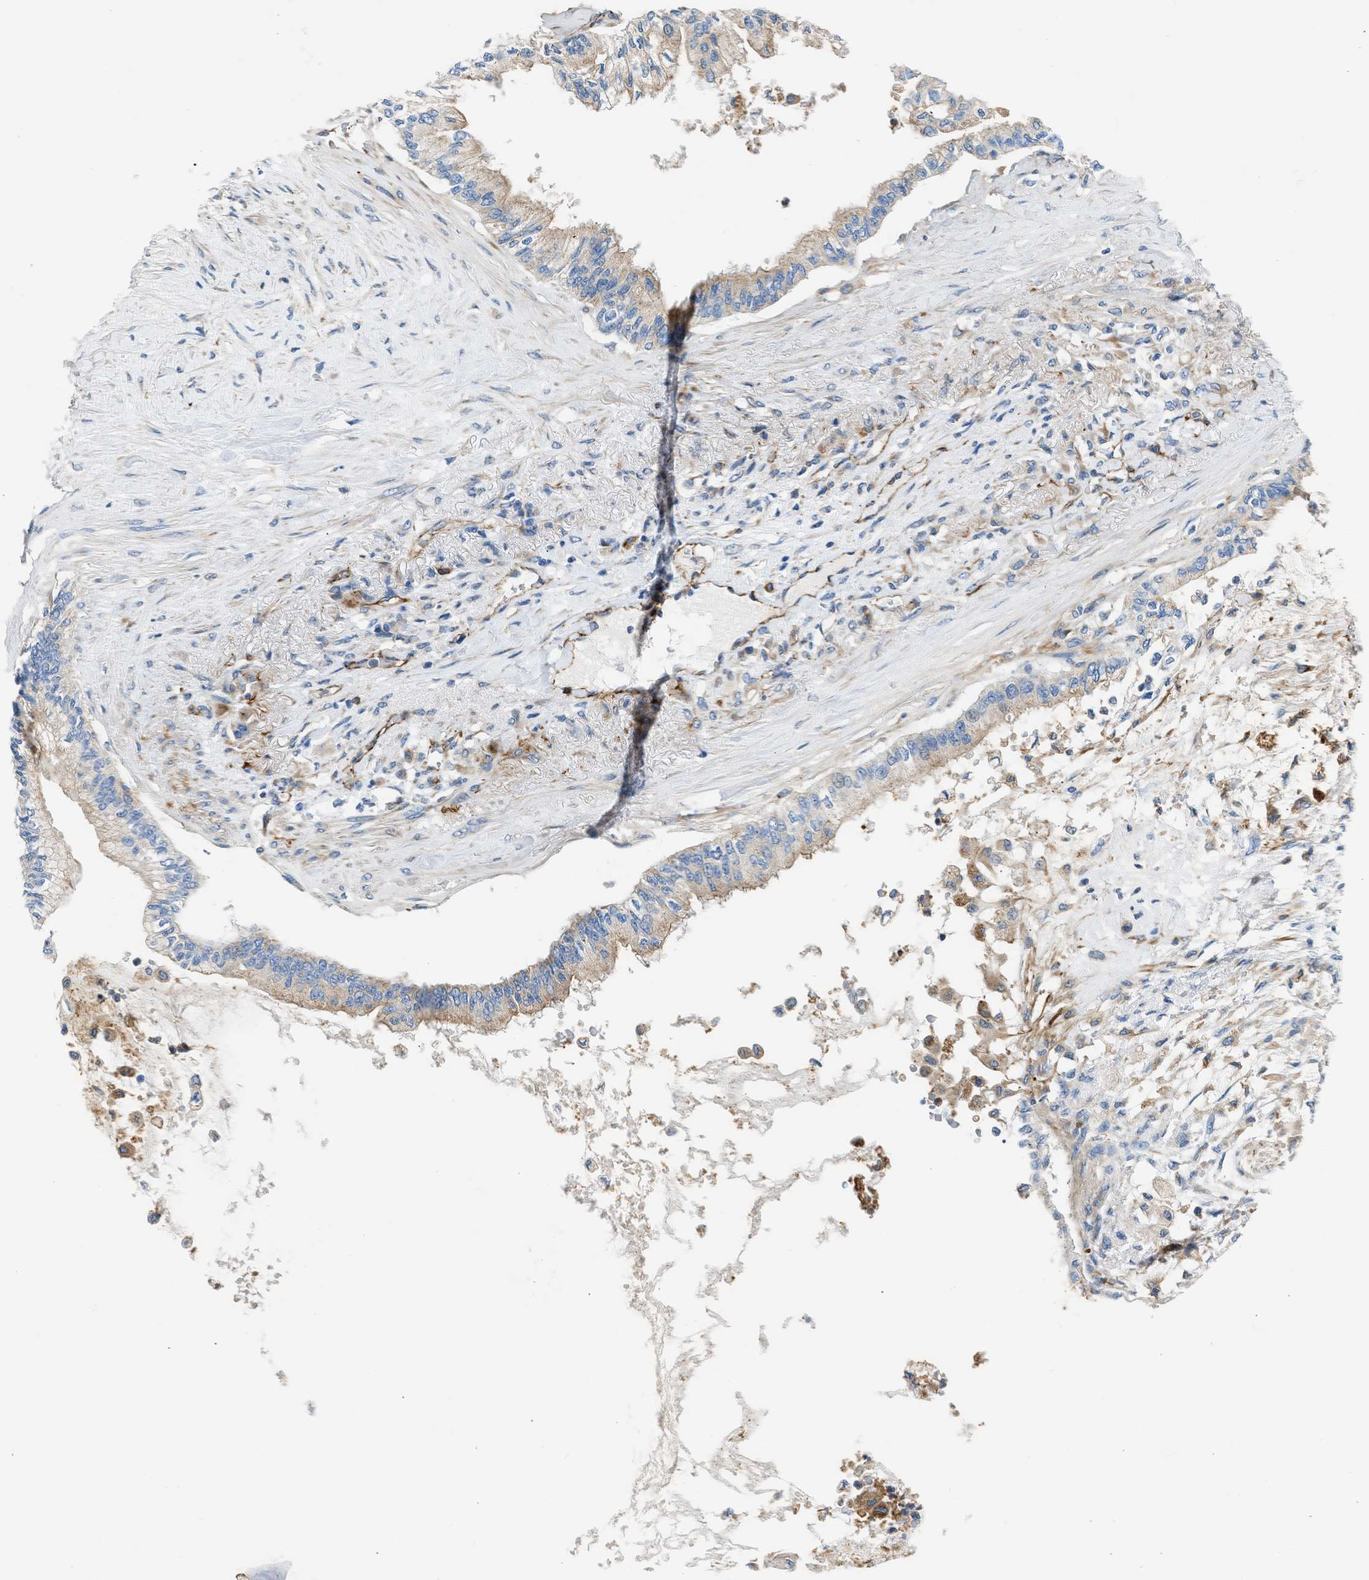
{"staining": {"intensity": "weak", "quantity": "25%-75%", "location": "cytoplasmic/membranous"}, "tissue": "pancreatic cancer", "cell_type": "Tumor cells", "image_type": "cancer", "snomed": [{"axis": "morphology", "description": "Normal tissue, NOS"}, {"axis": "morphology", "description": "Adenocarcinoma, NOS"}, {"axis": "topography", "description": "Pancreas"}, {"axis": "topography", "description": "Duodenum"}], "caption": "IHC photomicrograph of pancreatic cancer (adenocarcinoma) stained for a protein (brown), which reveals low levels of weak cytoplasmic/membranous positivity in approximately 25%-75% of tumor cells.", "gene": "ULK4", "patient": {"sex": "female", "age": 60}}